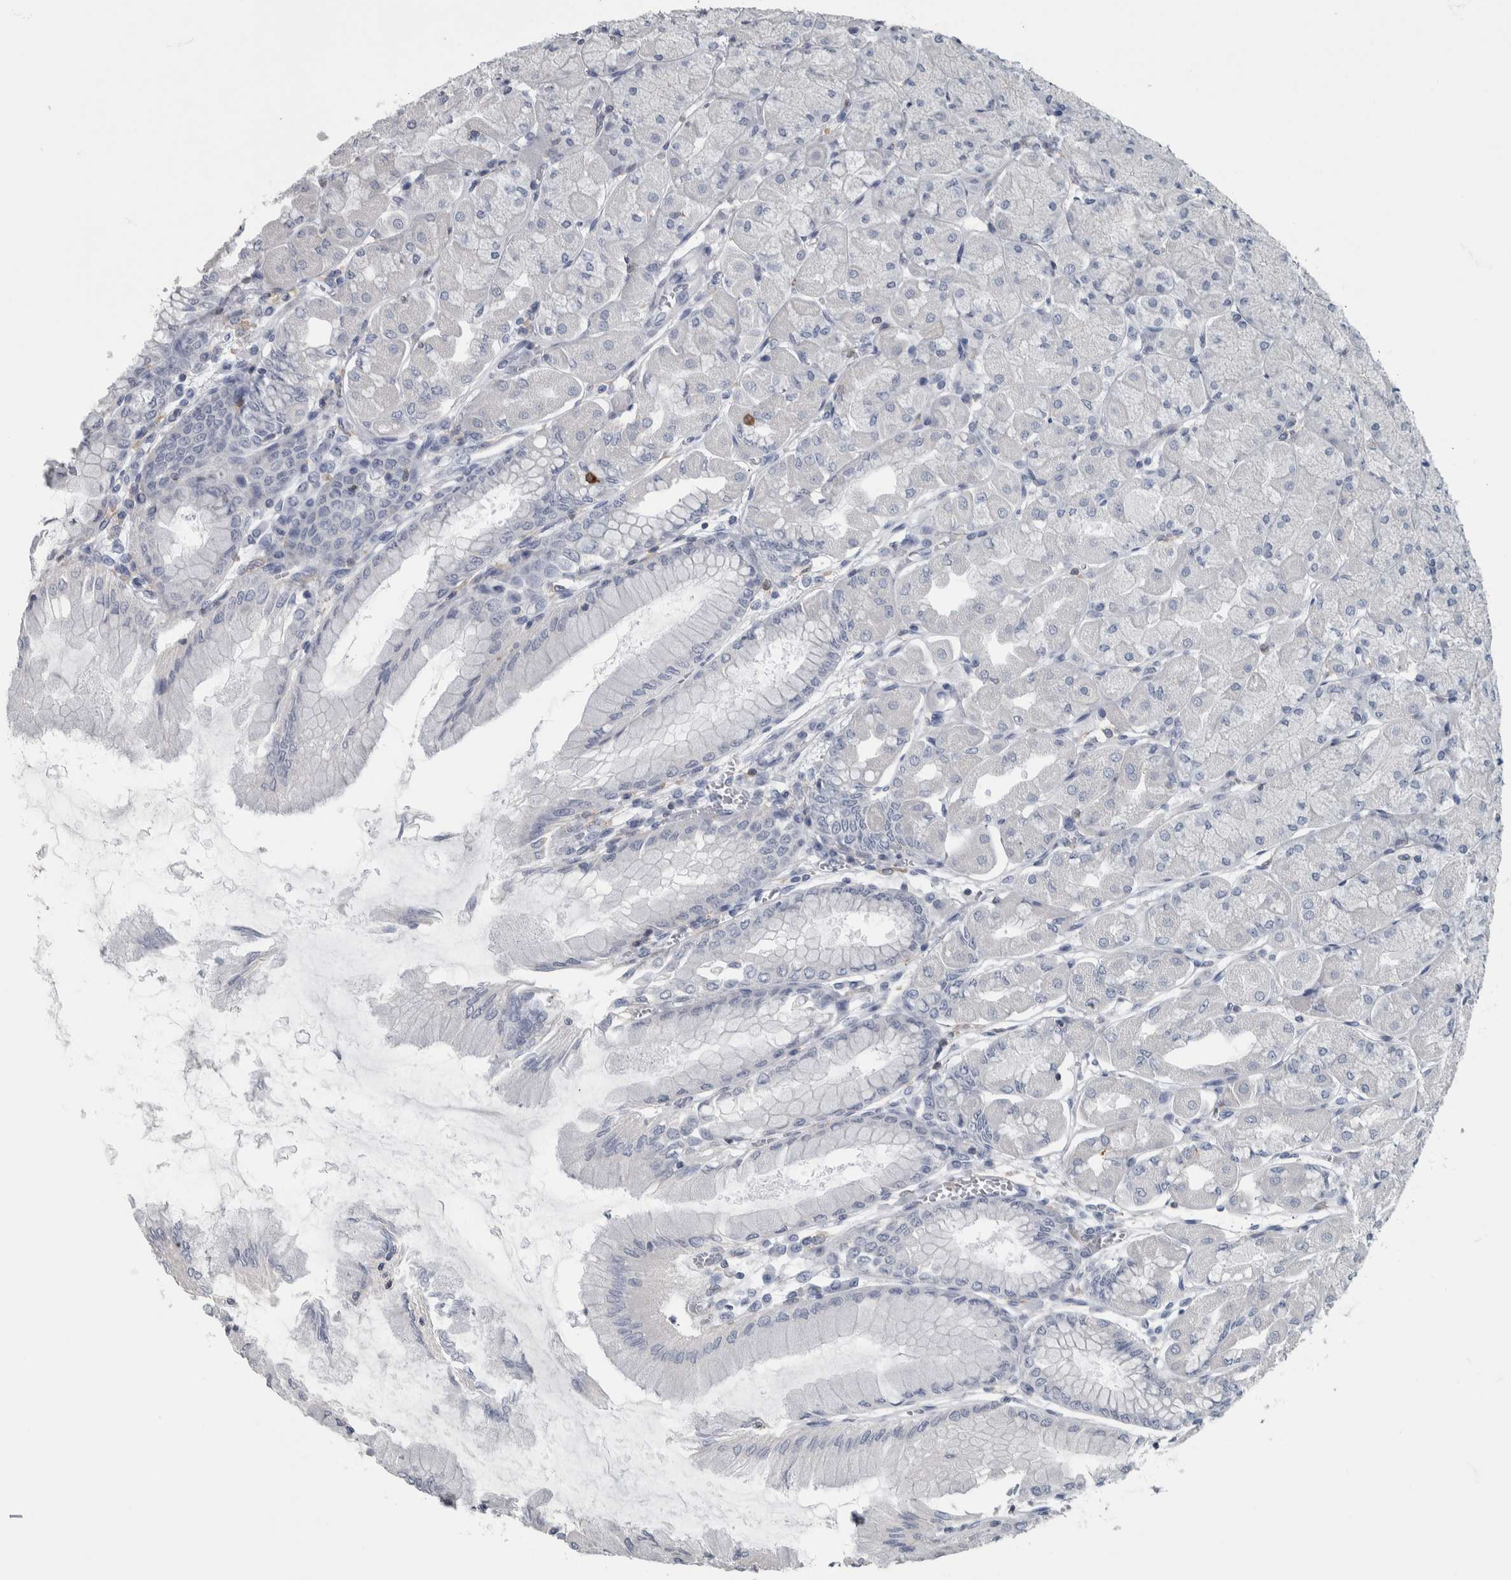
{"staining": {"intensity": "negative", "quantity": "none", "location": "none"}, "tissue": "stomach", "cell_type": "Glandular cells", "image_type": "normal", "snomed": [{"axis": "morphology", "description": "Normal tissue, NOS"}, {"axis": "topography", "description": "Stomach, upper"}], "caption": "Glandular cells show no significant positivity in unremarkable stomach.", "gene": "SKAP2", "patient": {"sex": "female", "age": 56}}